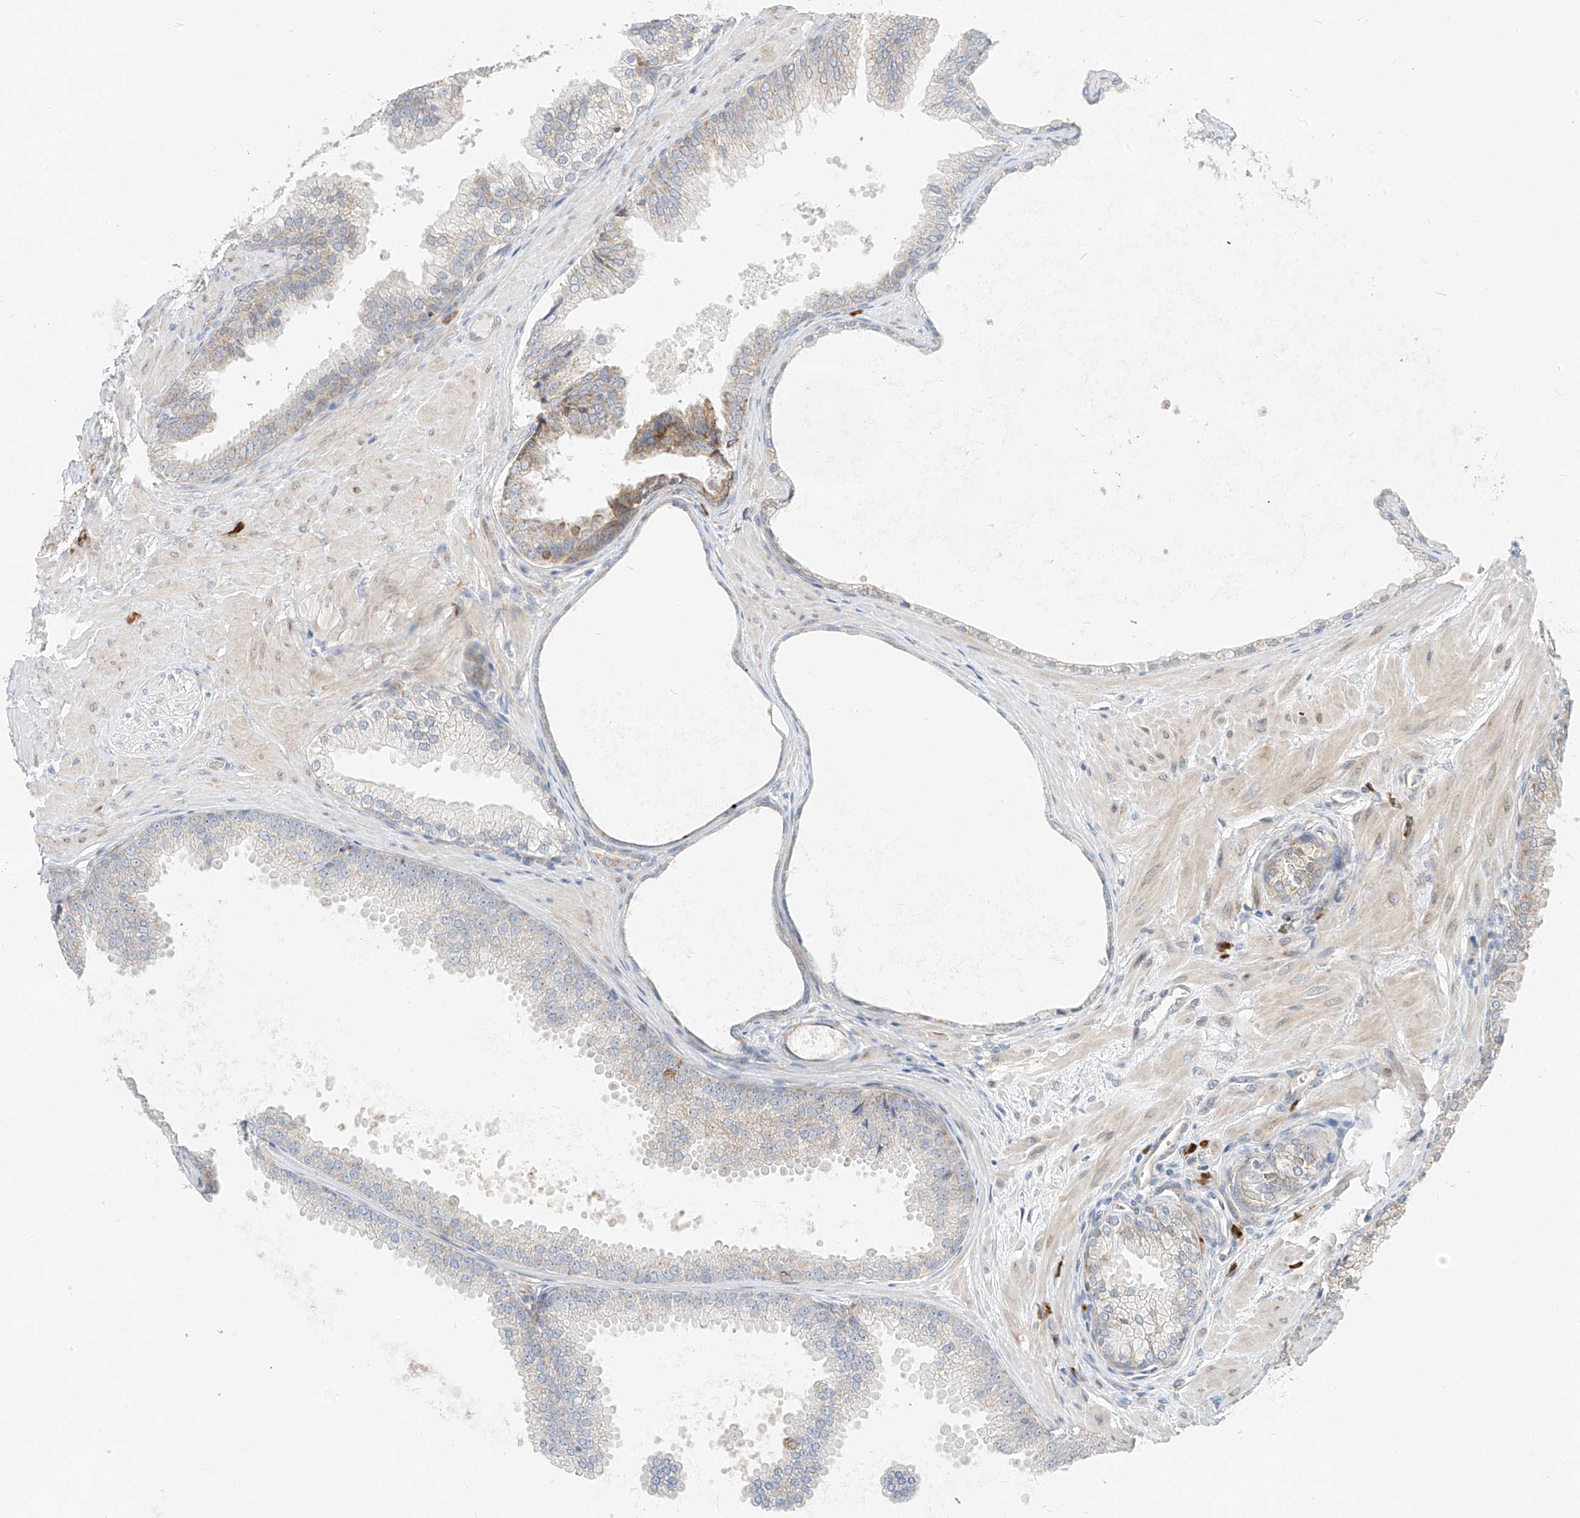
{"staining": {"intensity": "weak", "quantity": "<25%", "location": "cytoplasmic/membranous"}, "tissue": "prostate cancer", "cell_type": "Tumor cells", "image_type": "cancer", "snomed": [{"axis": "morphology", "description": "Adenocarcinoma, Low grade"}, {"axis": "topography", "description": "Prostate"}], "caption": "This is an IHC histopathology image of prostate low-grade adenocarcinoma. There is no staining in tumor cells.", "gene": "STT3A", "patient": {"sex": "male", "age": 63}}